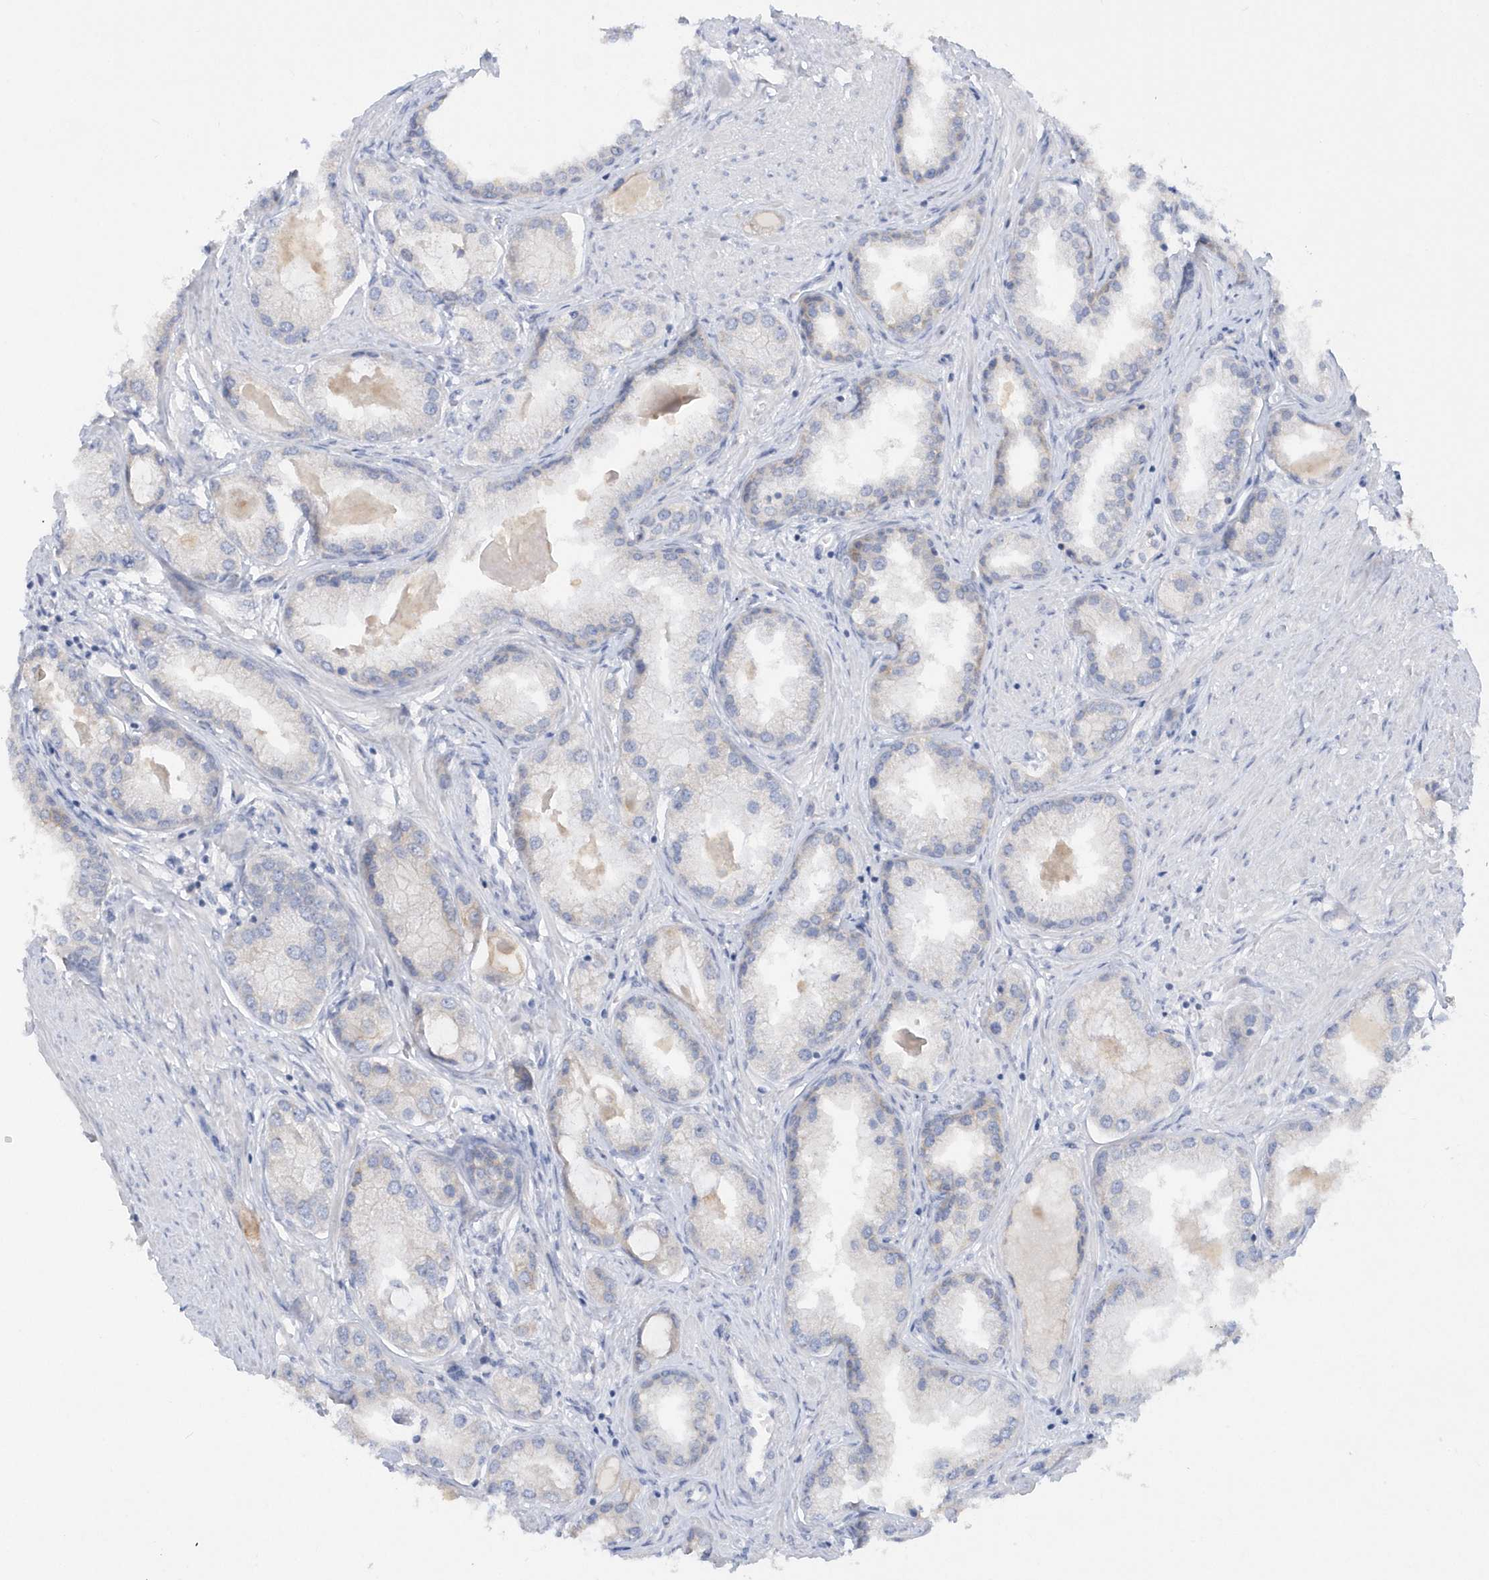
{"staining": {"intensity": "negative", "quantity": "none", "location": "none"}, "tissue": "prostate cancer", "cell_type": "Tumor cells", "image_type": "cancer", "snomed": [{"axis": "morphology", "description": "Adenocarcinoma, Low grade"}, {"axis": "topography", "description": "Prostate"}], "caption": "Tumor cells show no significant protein staining in adenocarcinoma (low-grade) (prostate).", "gene": "RPE", "patient": {"sex": "male", "age": 63}}